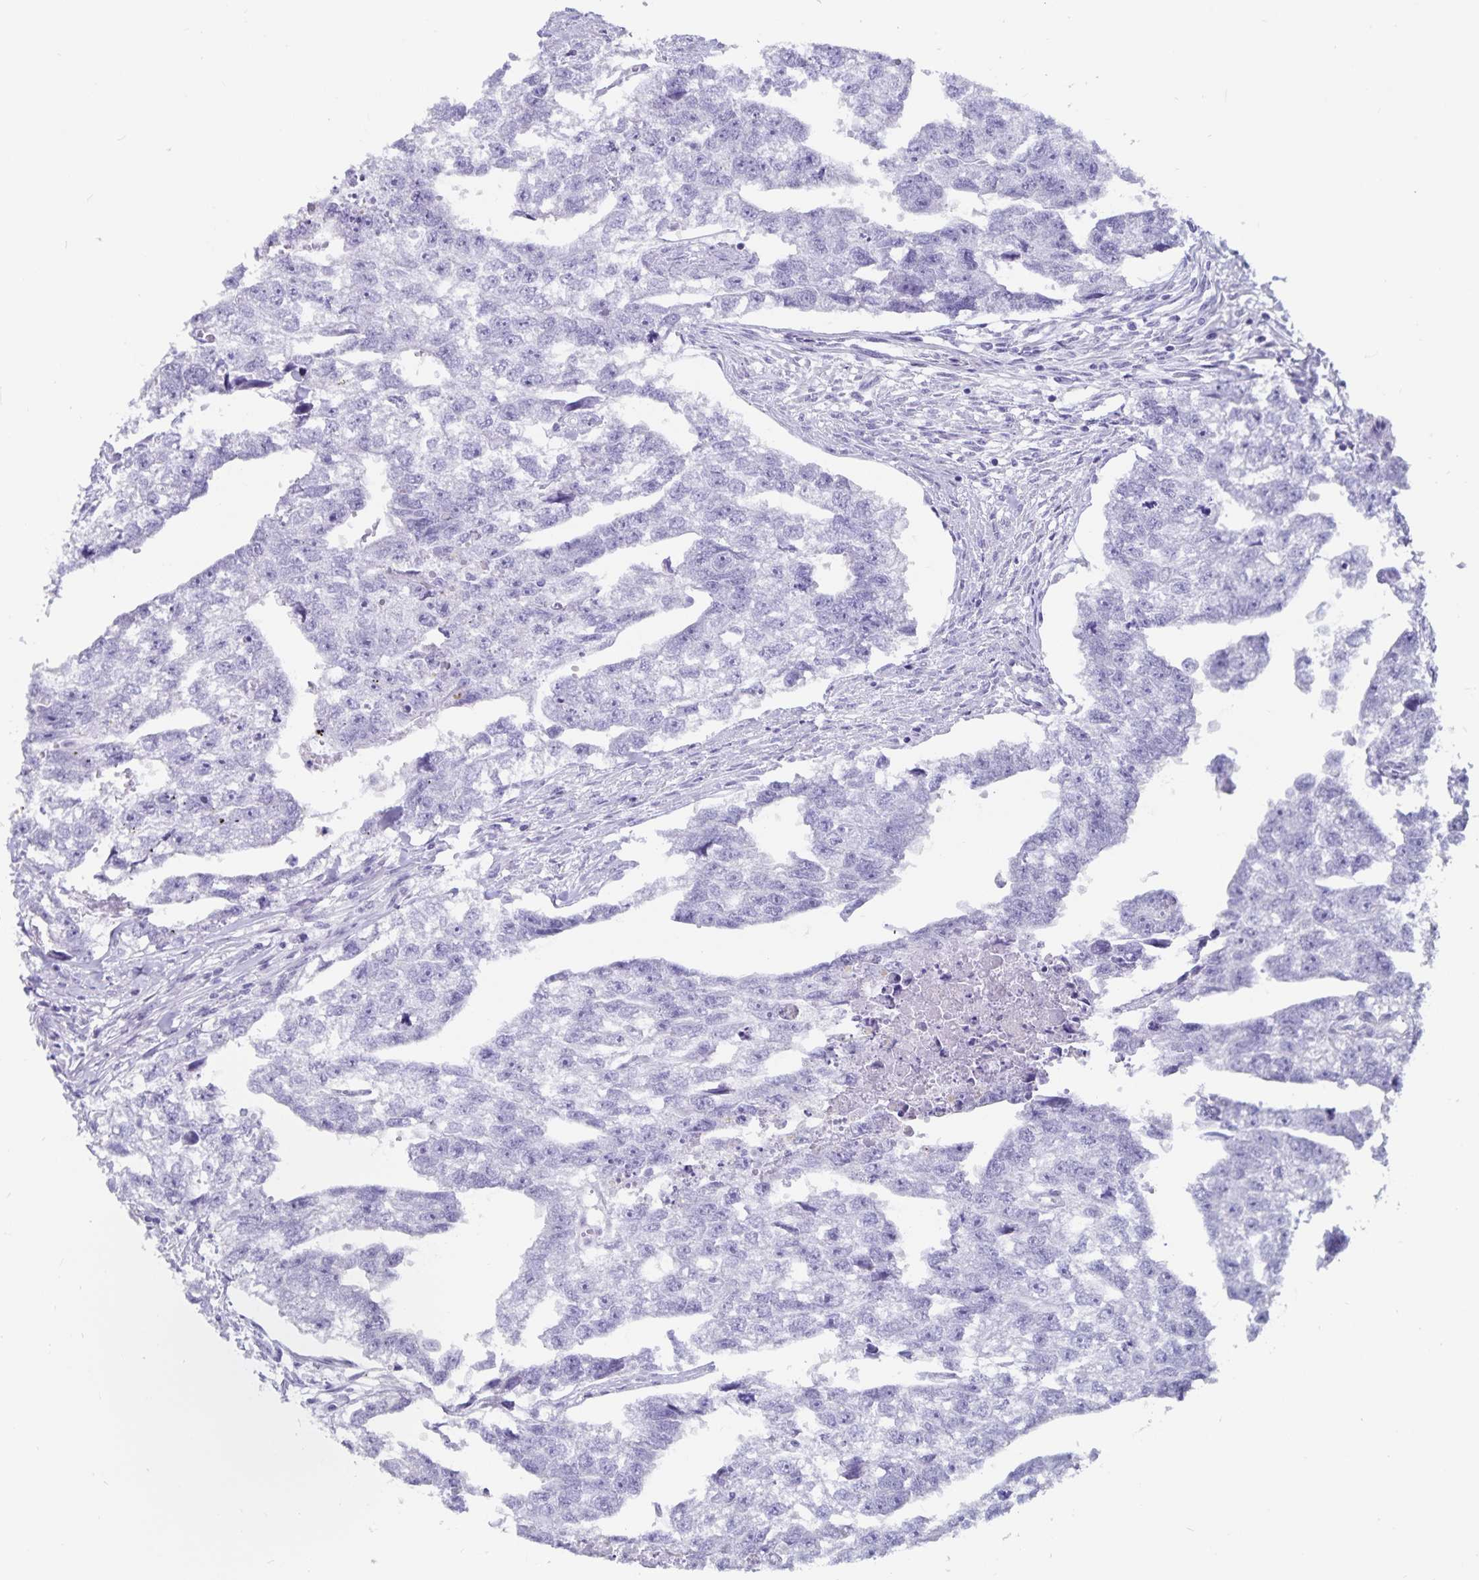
{"staining": {"intensity": "negative", "quantity": "none", "location": "none"}, "tissue": "testis cancer", "cell_type": "Tumor cells", "image_type": "cancer", "snomed": [{"axis": "morphology", "description": "Carcinoma, Embryonal, NOS"}, {"axis": "morphology", "description": "Teratoma, malignant, NOS"}, {"axis": "topography", "description": "Testis"}], "caption": "An immunohistochemistry (IHC) histopathology image of testis embryonal carcinoma is shown. There is no staining in tumor cells of testis embryonal carcinoma.", "gene": "GPR137", "patient": {"sex": "male", "age": 44}}